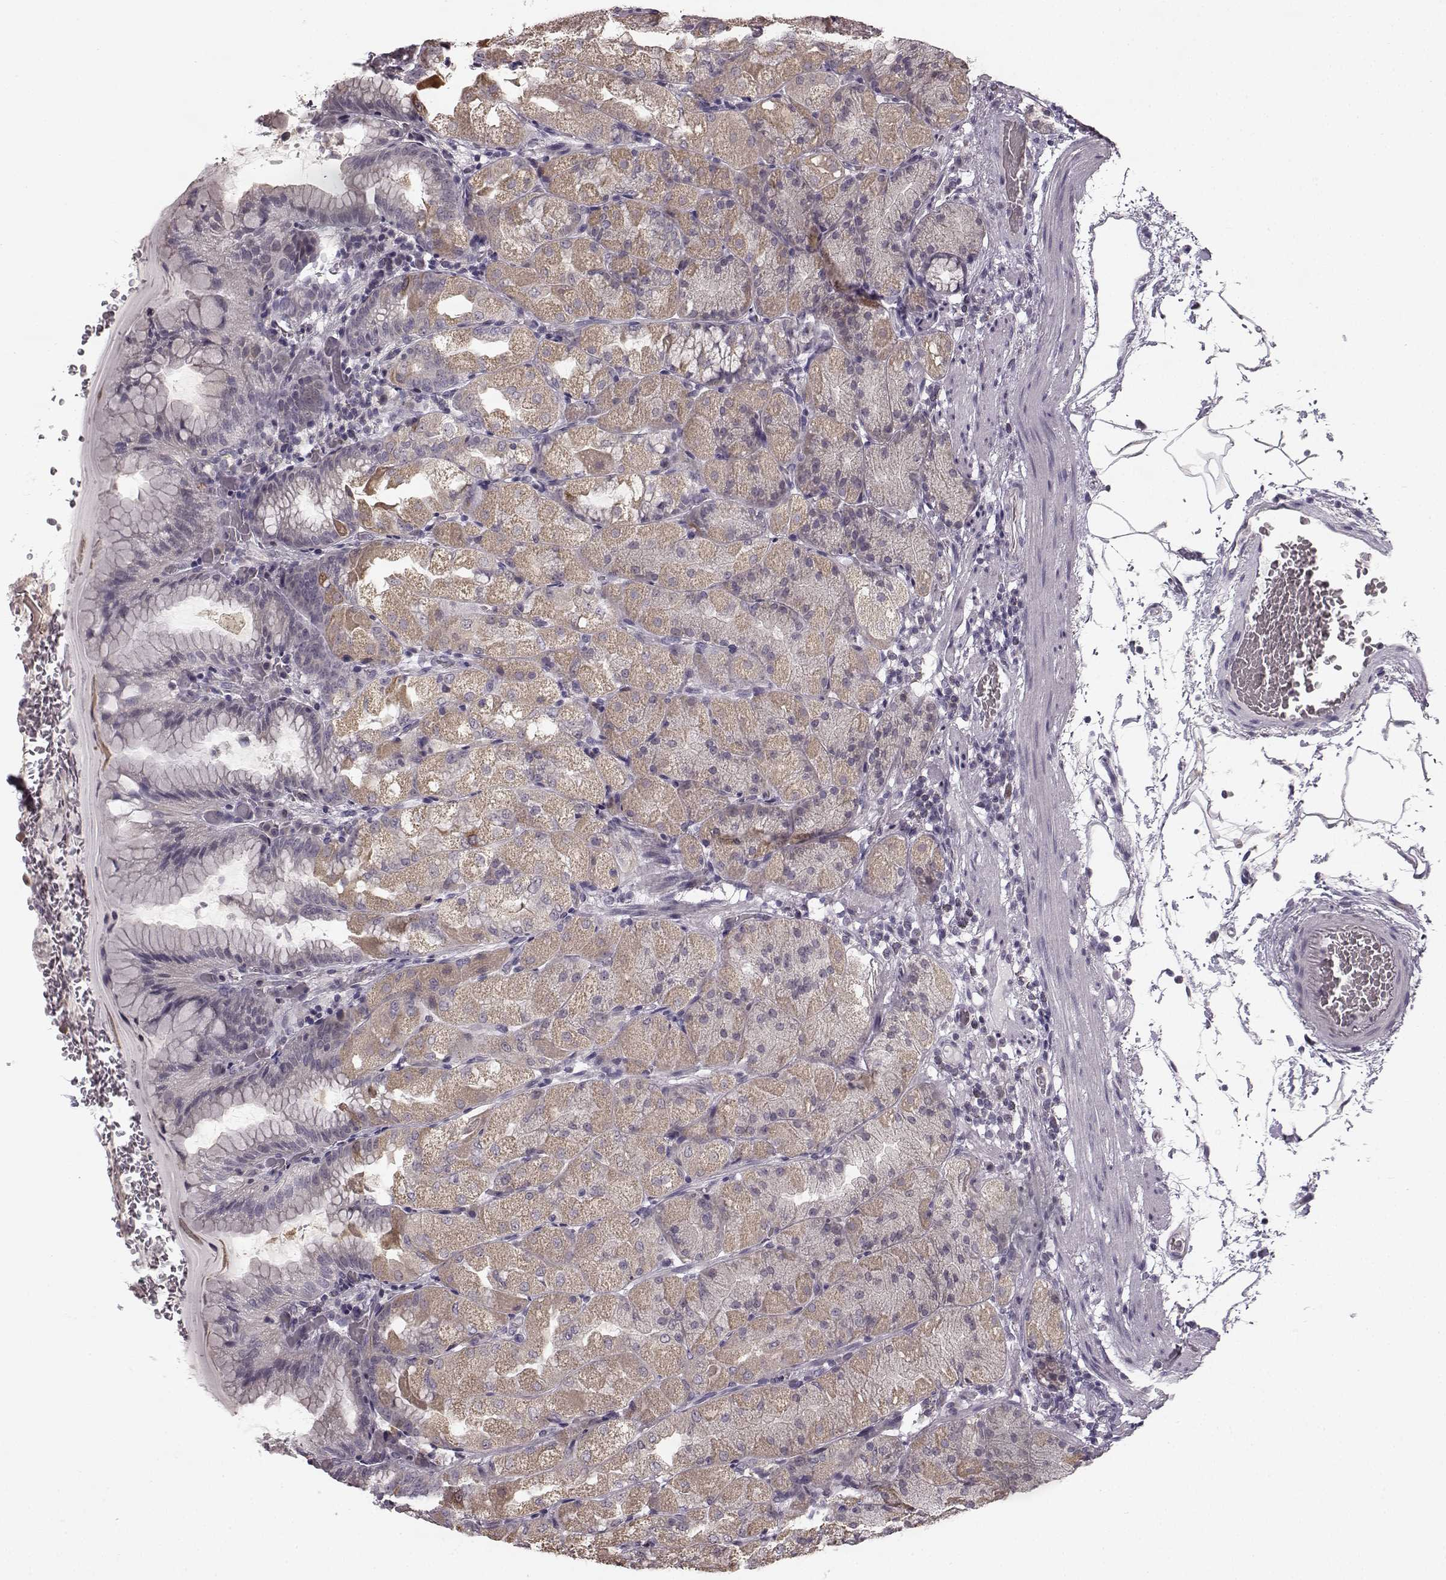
{"staining": {"intensity": "weak", "quantity": "25%-75%", "location": "cytoplasmic/membranous"}, "tissue": "stomach", "cell_type": "Glandular cells", "image_type": "normal", "snomed": [{"axis": "morphology", "description": "Normal tissue, NOS"}, {"axis": "topography", "description": "Stomach, upper"}, {"axis": "topography", "description": "Stomach"}, {"axis": "topography", "description": "Stomach, lower"}], "caption": "Stomach stained with immunohistochemistry demonstrates weak cytoplasmic/membranous positivity in about 25%-75% of glandular cells.", "gene": "HMMR", "patient": {"sex": "male", "age": 62}}